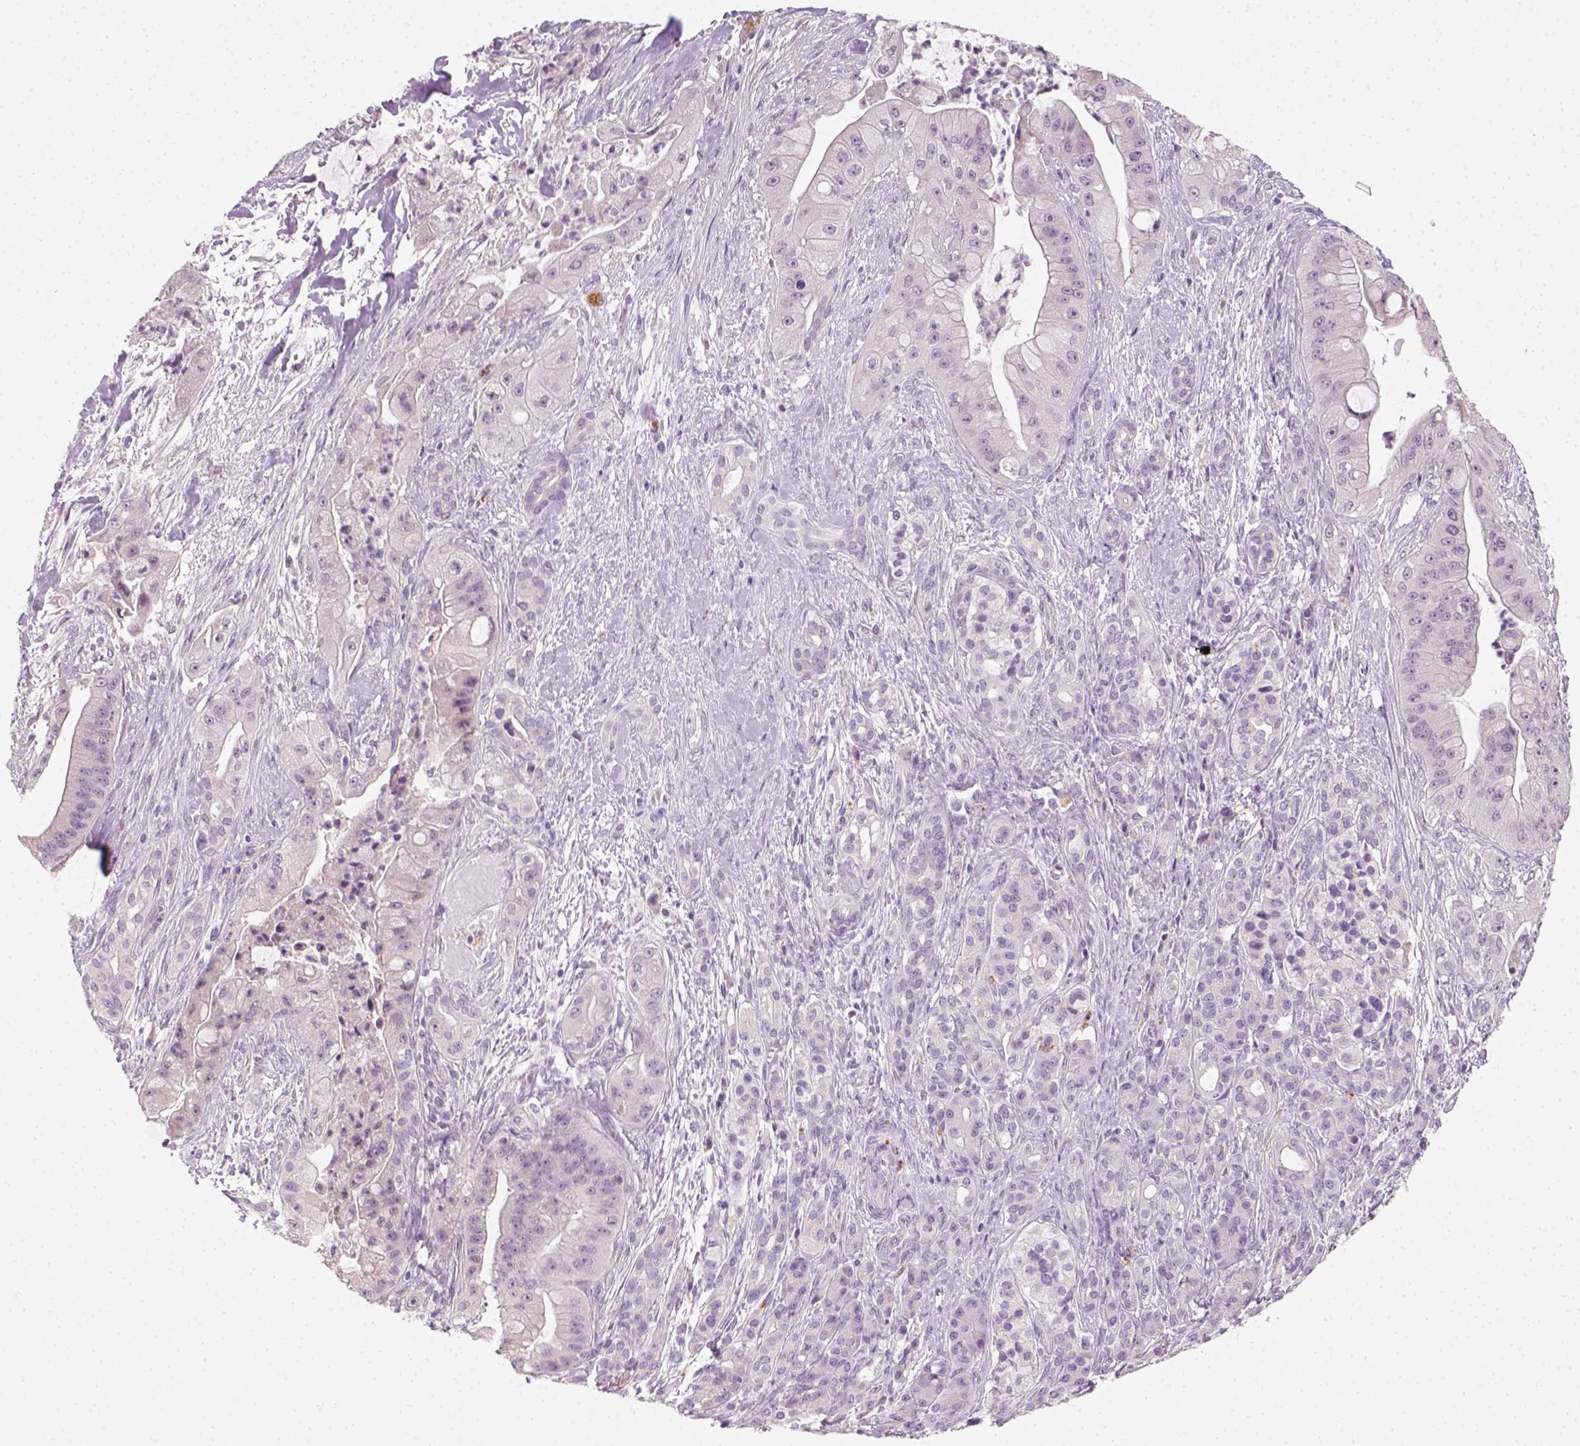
{"staining": {"intensity": "negative", "quantity": "none", "location": "none"}, "tissue": "pancreatic cancer", "cell_type": "Tumor cells", "image_type": "cancer", "snomed": [{"axis": "morphology", "description": "Normal tissue, NOS"}, {"axis": "morphology", "description": "Inflammation, NOS"}, {"axis": "morphology", "description": "Adenocarcinoma, NOS"}, {"axis": "topography", "description": "Pancreas"}], "caption": "Immunohistochemical staining of human pancreatic cancer exhibits no significant expression in tumor cells.", "gene": "FAM163B", "patient": {"sex": "male", "age": 57}}